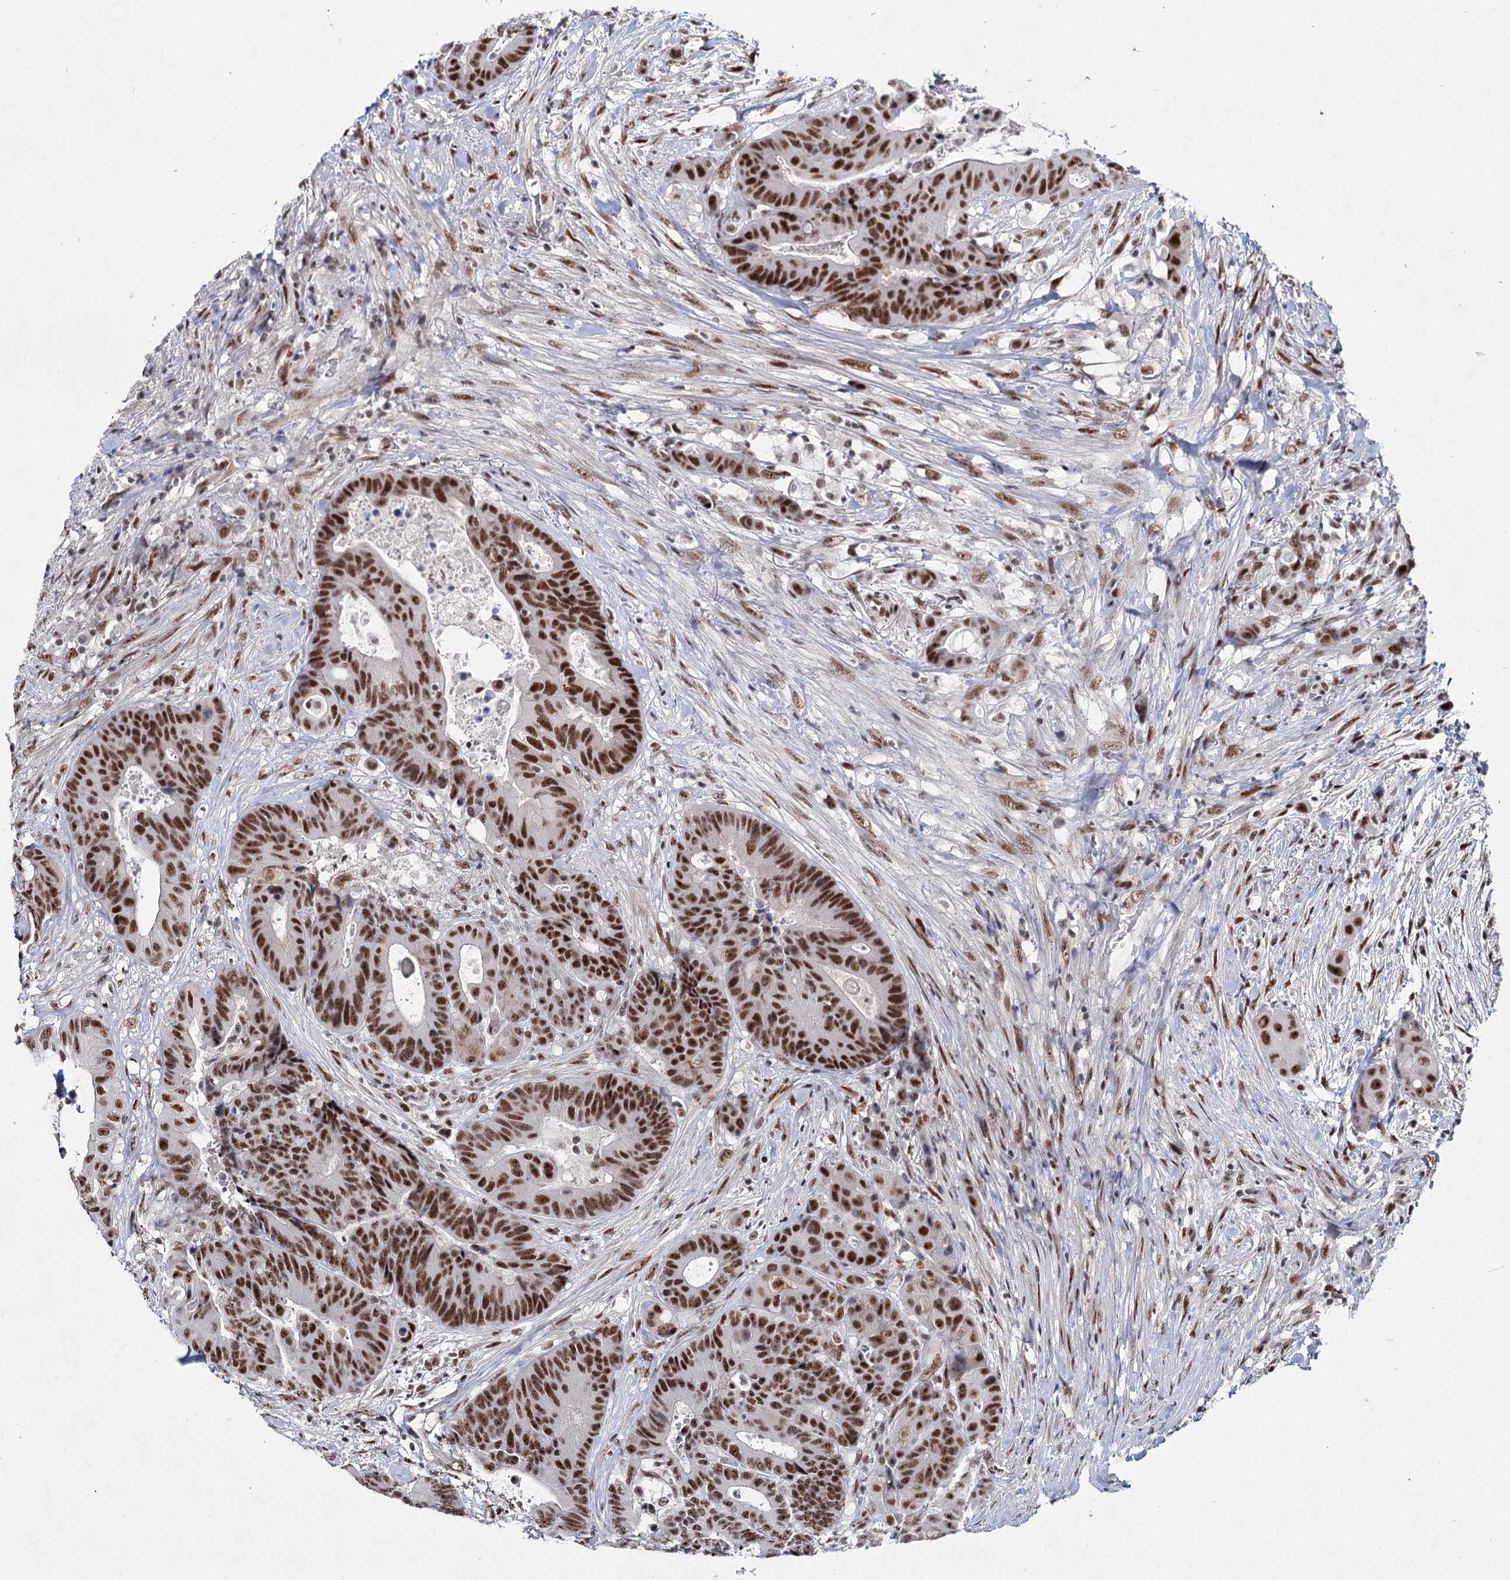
{"staining": {"intensity": "strong", "quantity": ">75%", "location": "nuclear"}, "tissue": "colorectal cancer", "cell_type": "Tumor cells", "image_type": "cancer", "snomed": [{"axis": "morphology", "description": "Adenocarcinoma, NOS"}, {"axis": "topography", "description": "Rectum"}], "caption": "Colorectal cancer stained with a brown dye reveals strong nuclear positive expression in approximately >75% of tumor cells.", "gene": "SCAF8", "patient": {"sex": "male", "age": 69}}